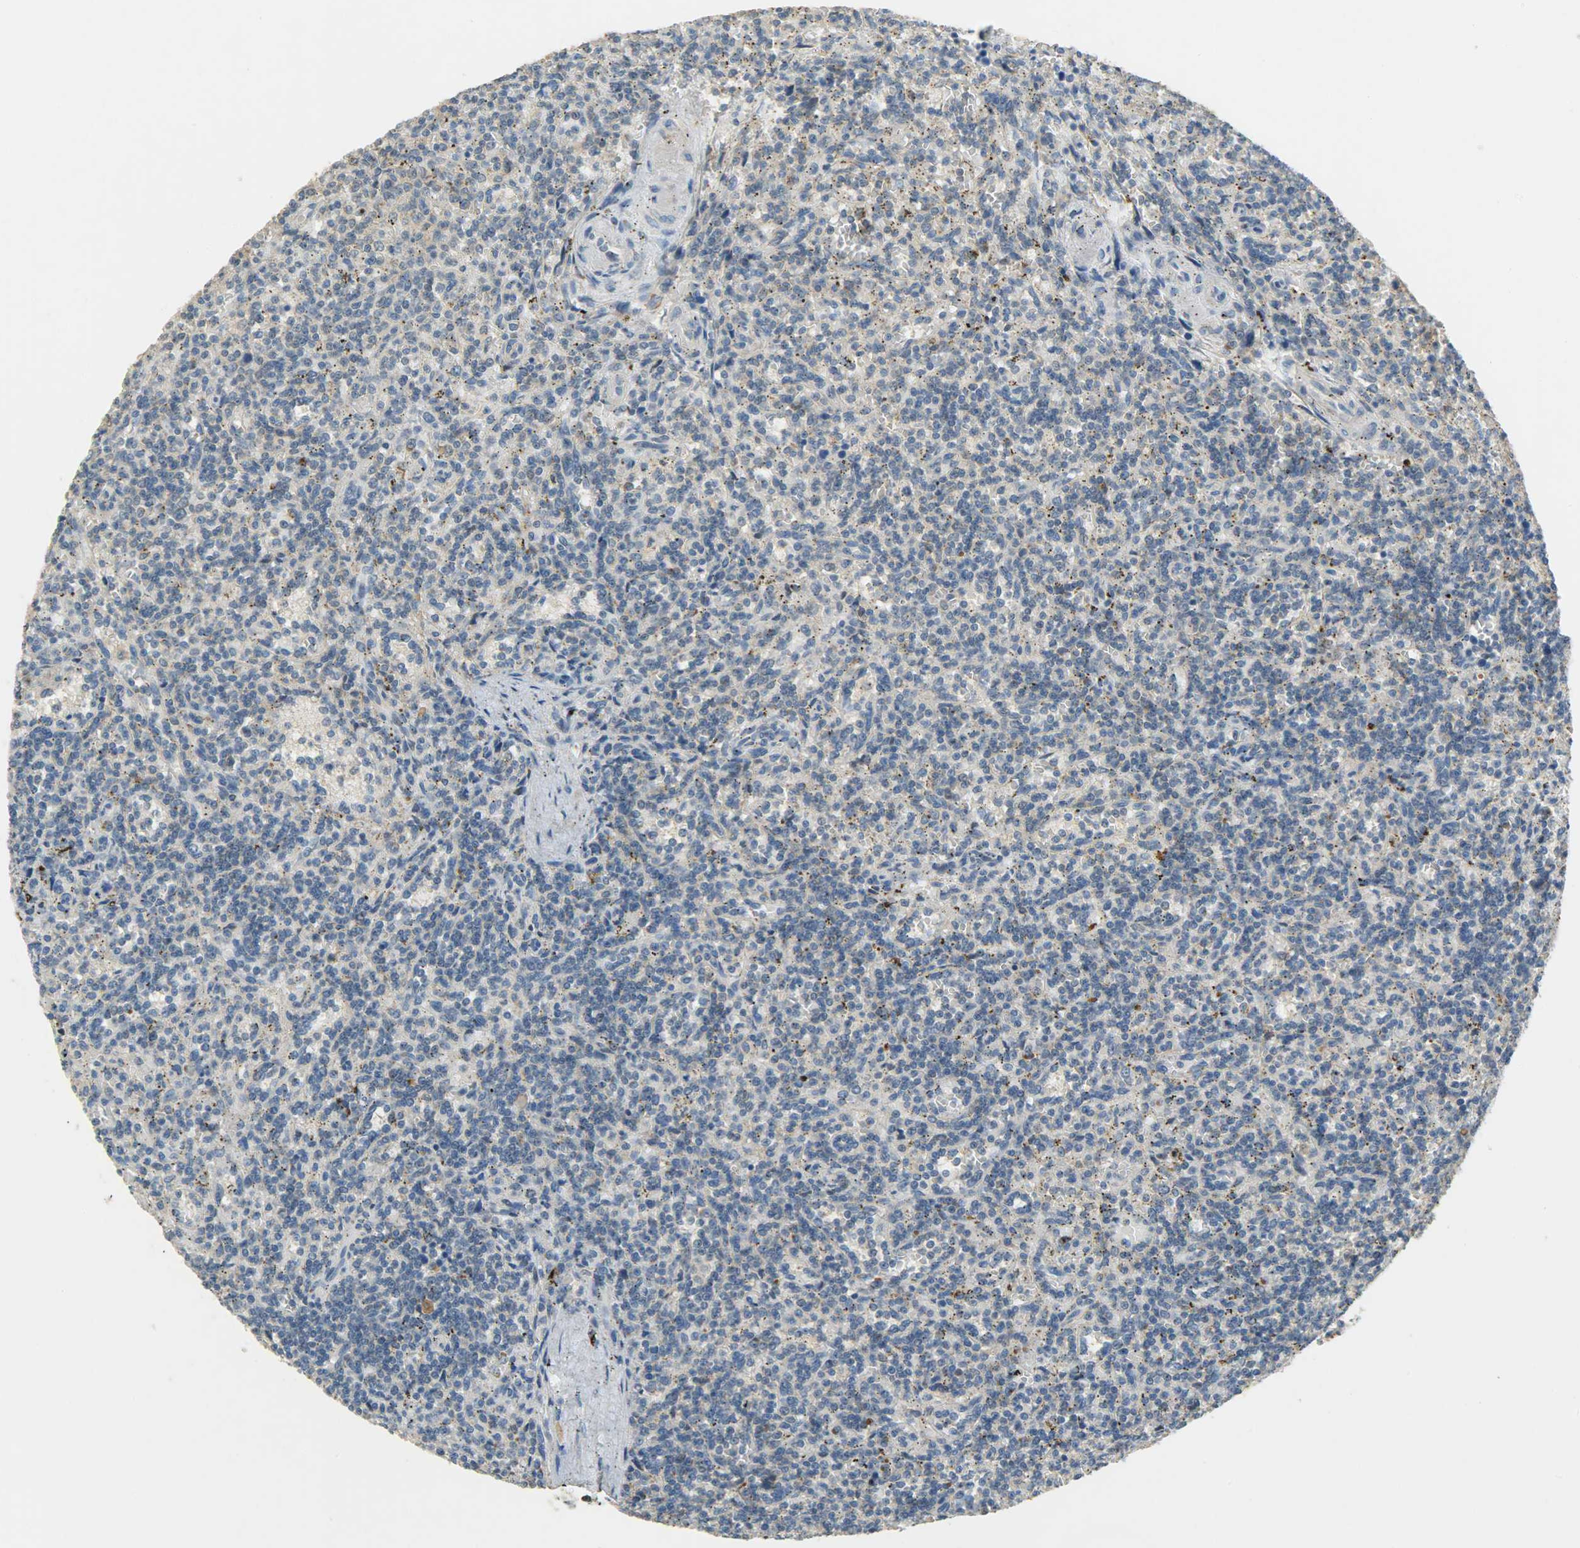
{"staining": {"intensity": "weak", "quantity": "25%-75%", "location": "cytoplasmic/membranous"}, "tissue": "lymphoma", "cell_type": "Tumor cells", "image_type": "cancer", "snomed": [{"axis": "morphology", "description": "Malignant lymphoma, non-Hodgkin's type, Low grade"}, {"axis": "topography", "description": "Spleen"}], "caption": "A brown stain highlights weak cytoplasmic/membranous staining of a protein in low-grade malignant lymphoma, non-Hodgkin's type tumor cells.", "gene": "HDHD5", "patient": {"sex": "male", "age": 73}}